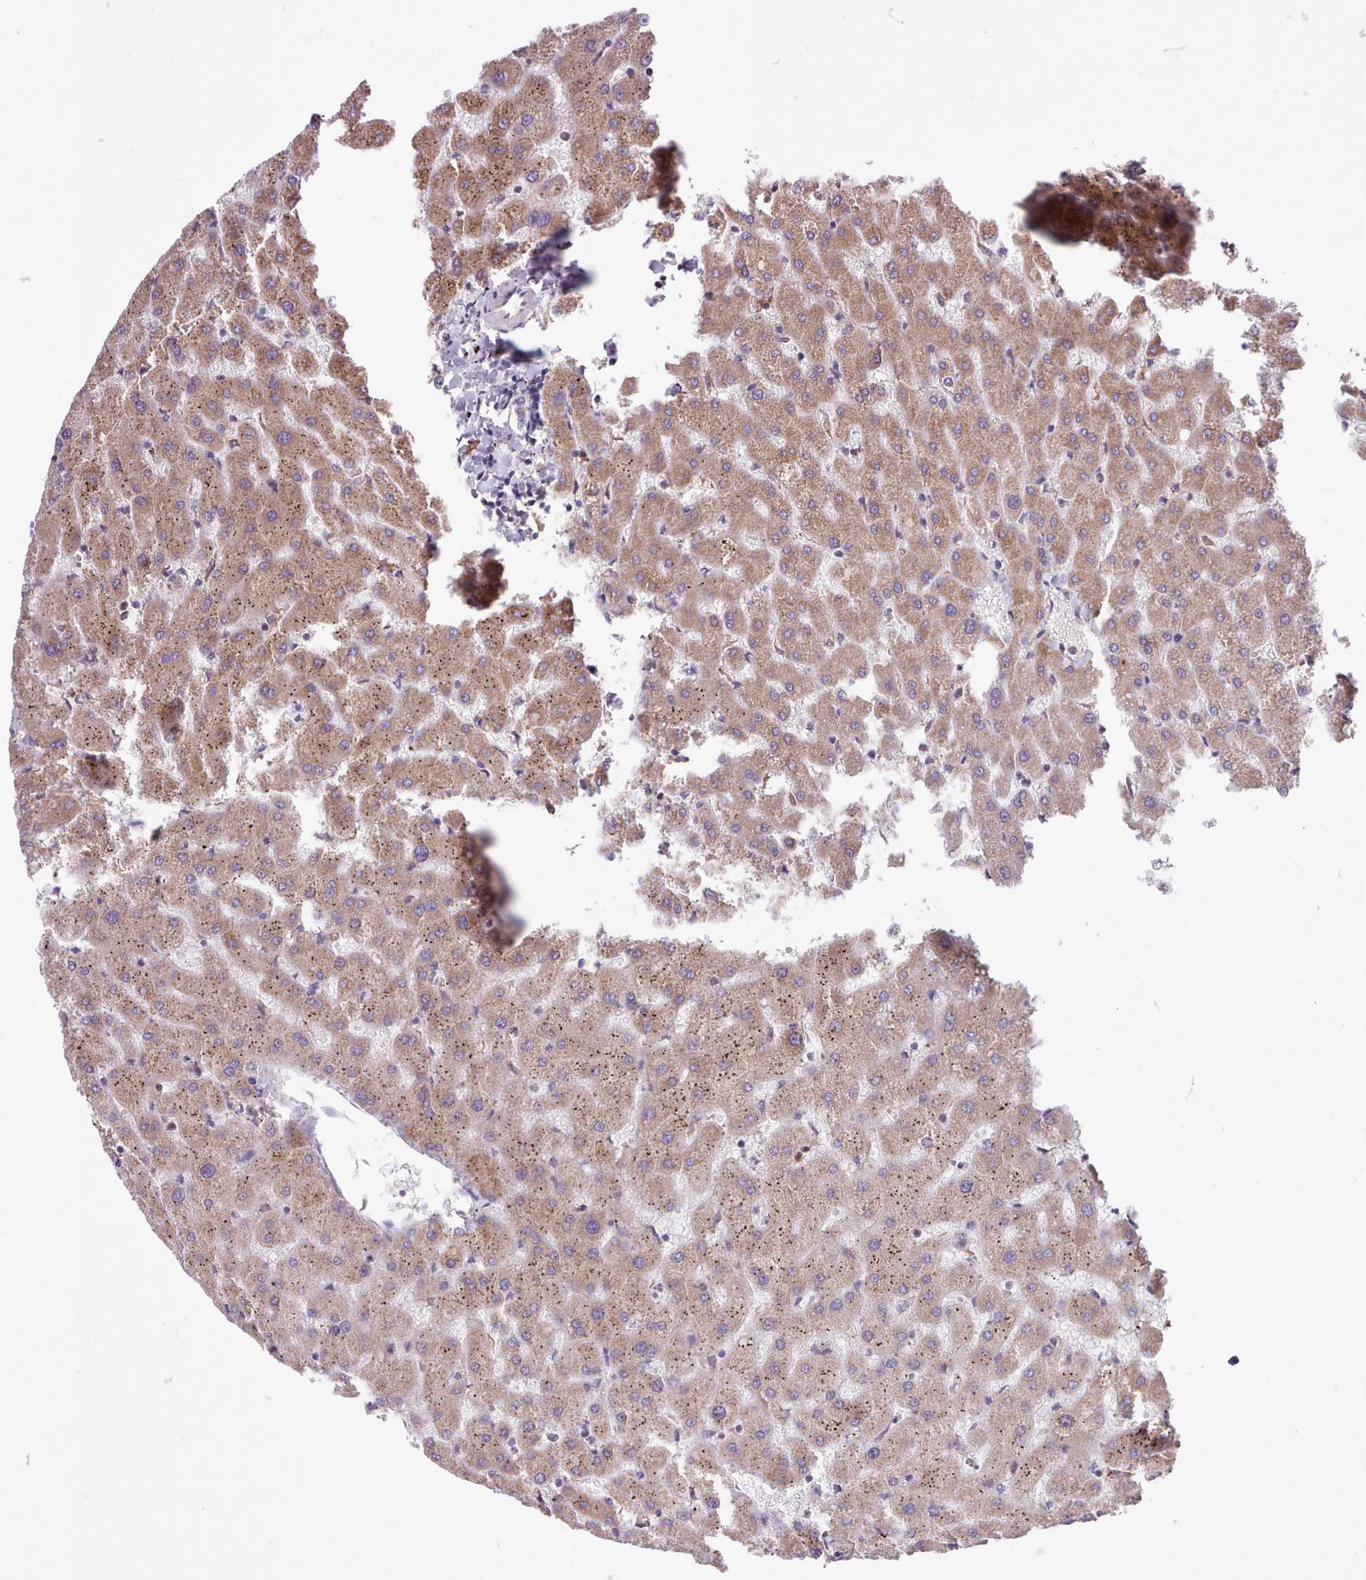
{"staining": {"intensity": "negative", "quantity": "none", "location": "none"}, "tissue": "liver", "cell_type": "Cholangiocytes", "image_type": "normal", "snomed": [{"axis": "morphology", "description": "Normal tissue, NOS"}, {"axis": "topography", "description": "Liver"}], "caption": "Image shows no significant protein expression in cholangiocytes of benign liver.", "gene": "TTLL3", "patient": {"sex": "female", "age": 63}}